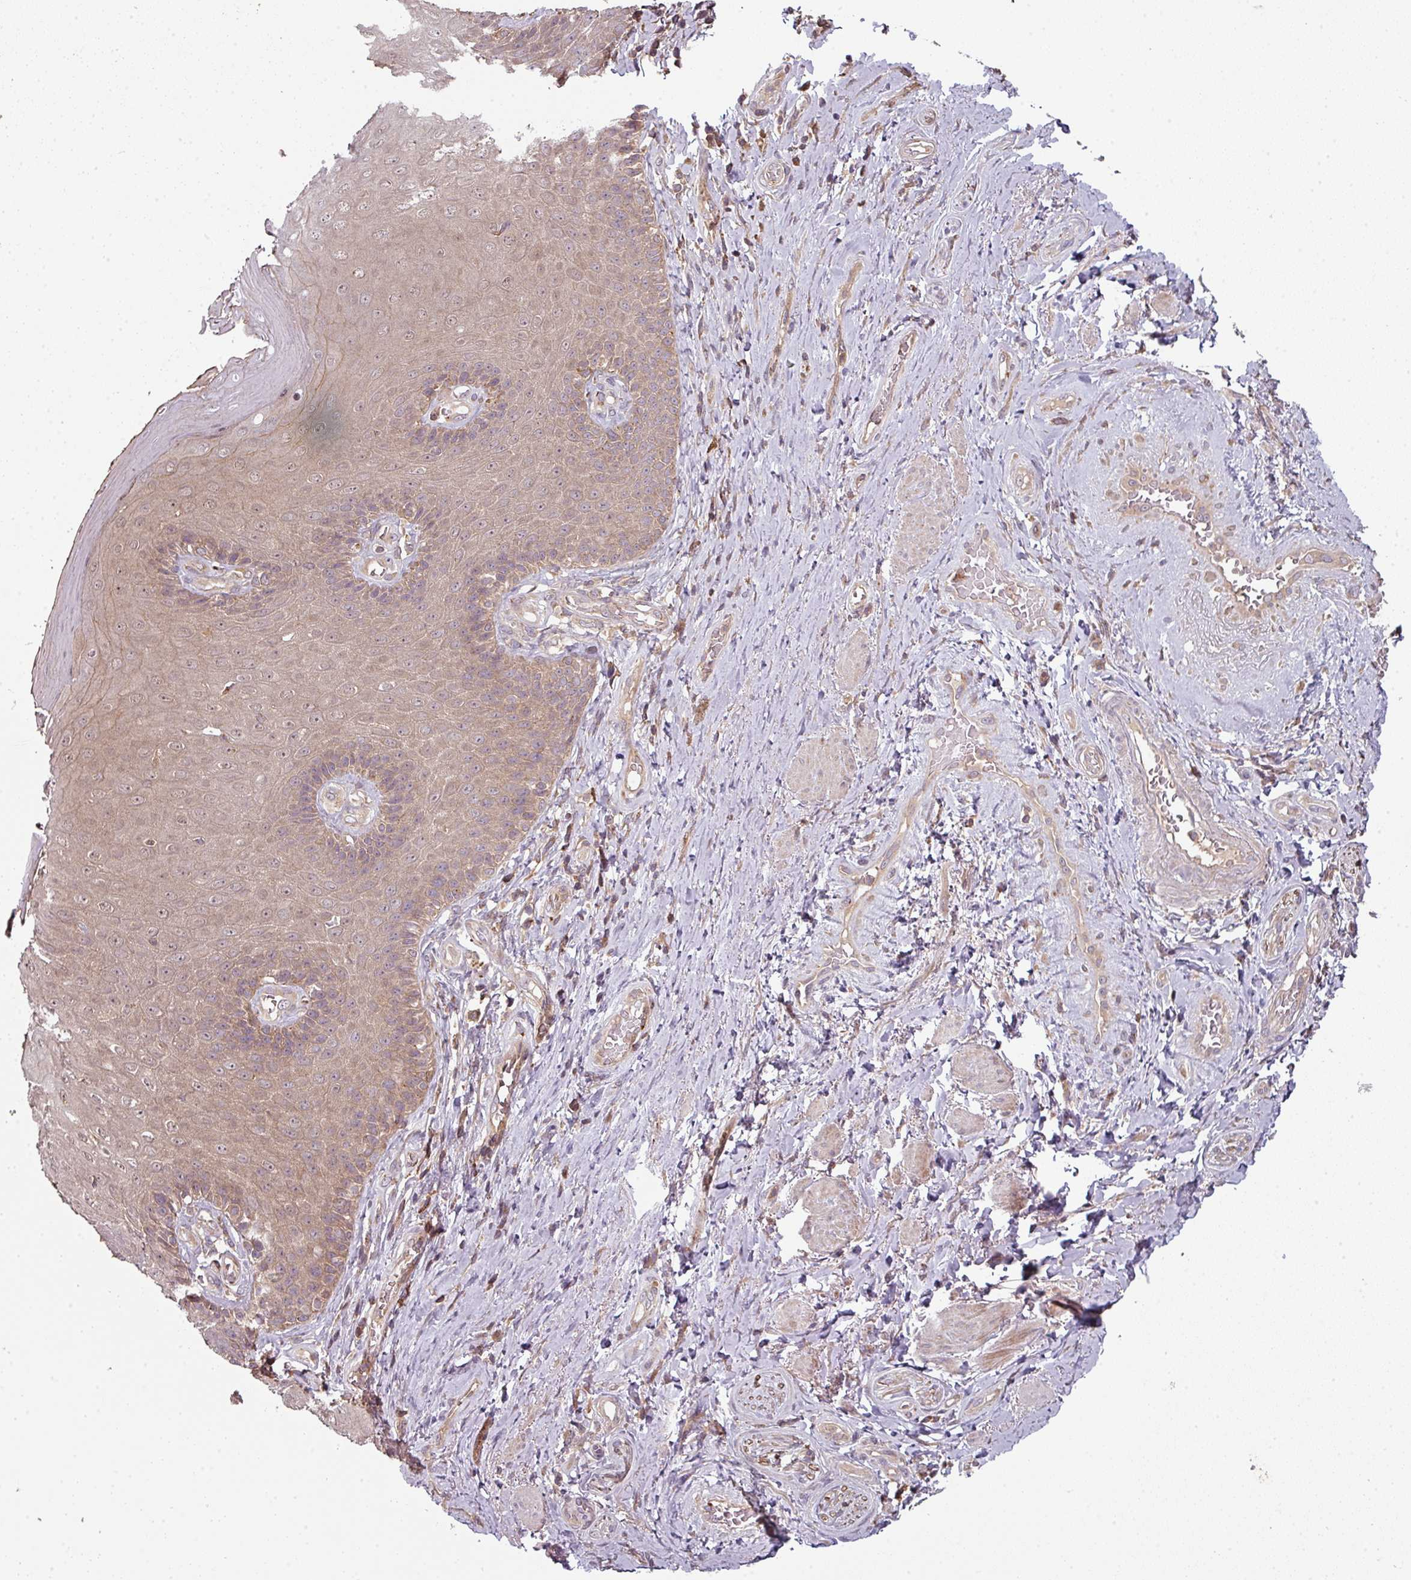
{"staining": {"intensity": "weak", "quantity": ">75%", "location": "cytoplasmic/membranous,nuclear"}, "tissue": "skin", "cell_type": "Epidermal cells", "image_type": "normal", "snomed": [{"axis": "morphology", "description": "Normal tissue, NOS"}, {"axis": "topography", "description": "Anal"}, {"axis": "topography", "description": "Peripheral nerve tissue"}], "caption": "Immunohistochemistry photomicrograph of unremarkable skin stained for a protein (brown), which reveals low levels of weak cytoplasmic/membranous,nuclear staining in about >75% of epidermal cells.", "gene": "GSKIP", "patient": {"sex": "male", "age": 53}}